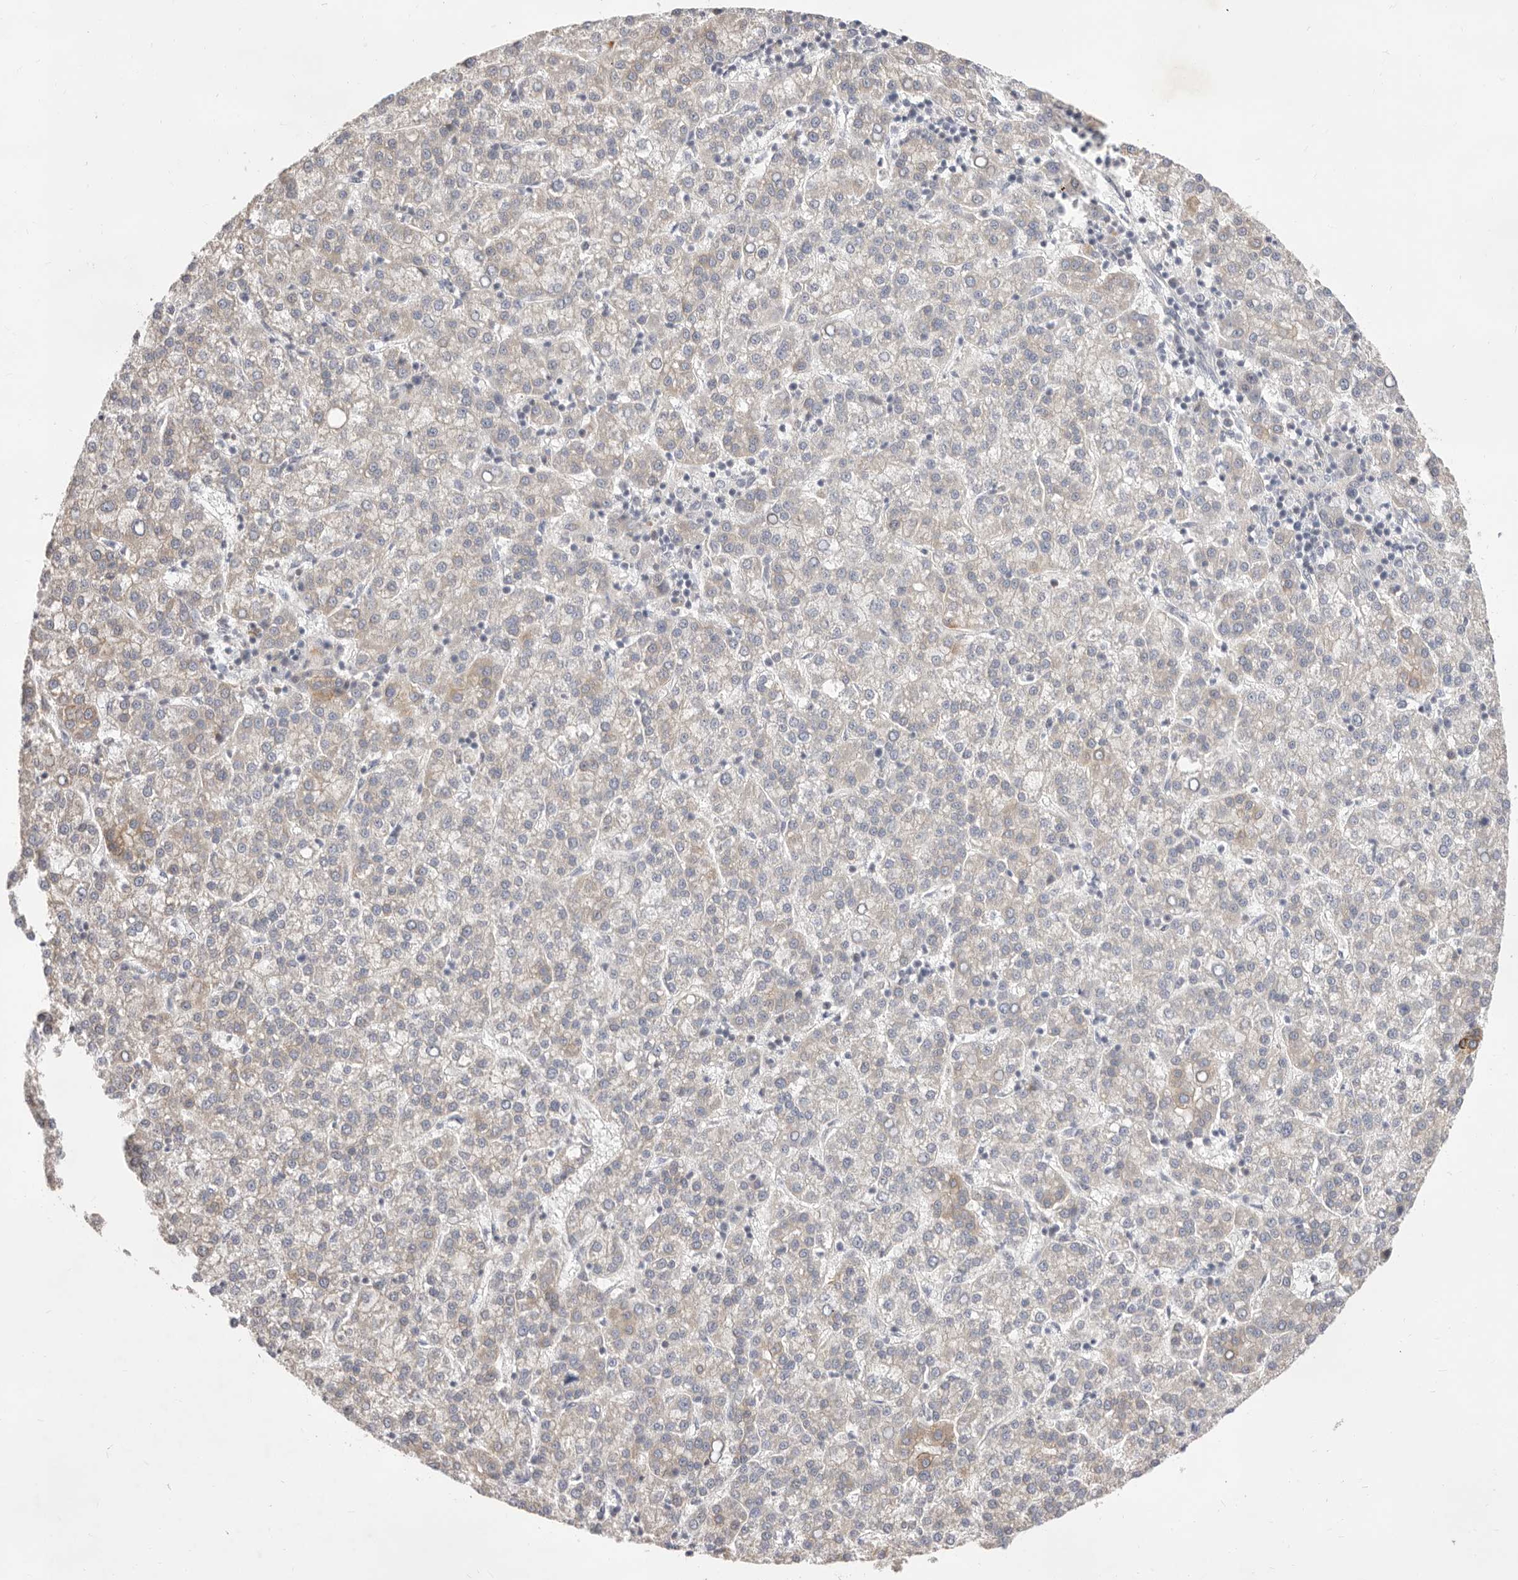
{"staining": {"intensity": "moderate", "quantity": "<25%", "location": "cytoplasmic/membranous"}, "tissue": "liver cancer", "cell_type": "Tumor cells", "image_type": "cancer", "snomed": [{"axis": "morphology", "description": "Carcinoma, Hepatocellular, NOS"}, {"axis": "topography", "description": "Liver"}], "caption": "Immunohistochemistry photomicrograph of human liver cancer stained for a protein (brown), which displays low levels of moderate cytoplasmic/membranous positivity in approximately <25% of tumor cells.", "gene": "USH1C", "patient": {"sex": "female", "age": 58}}